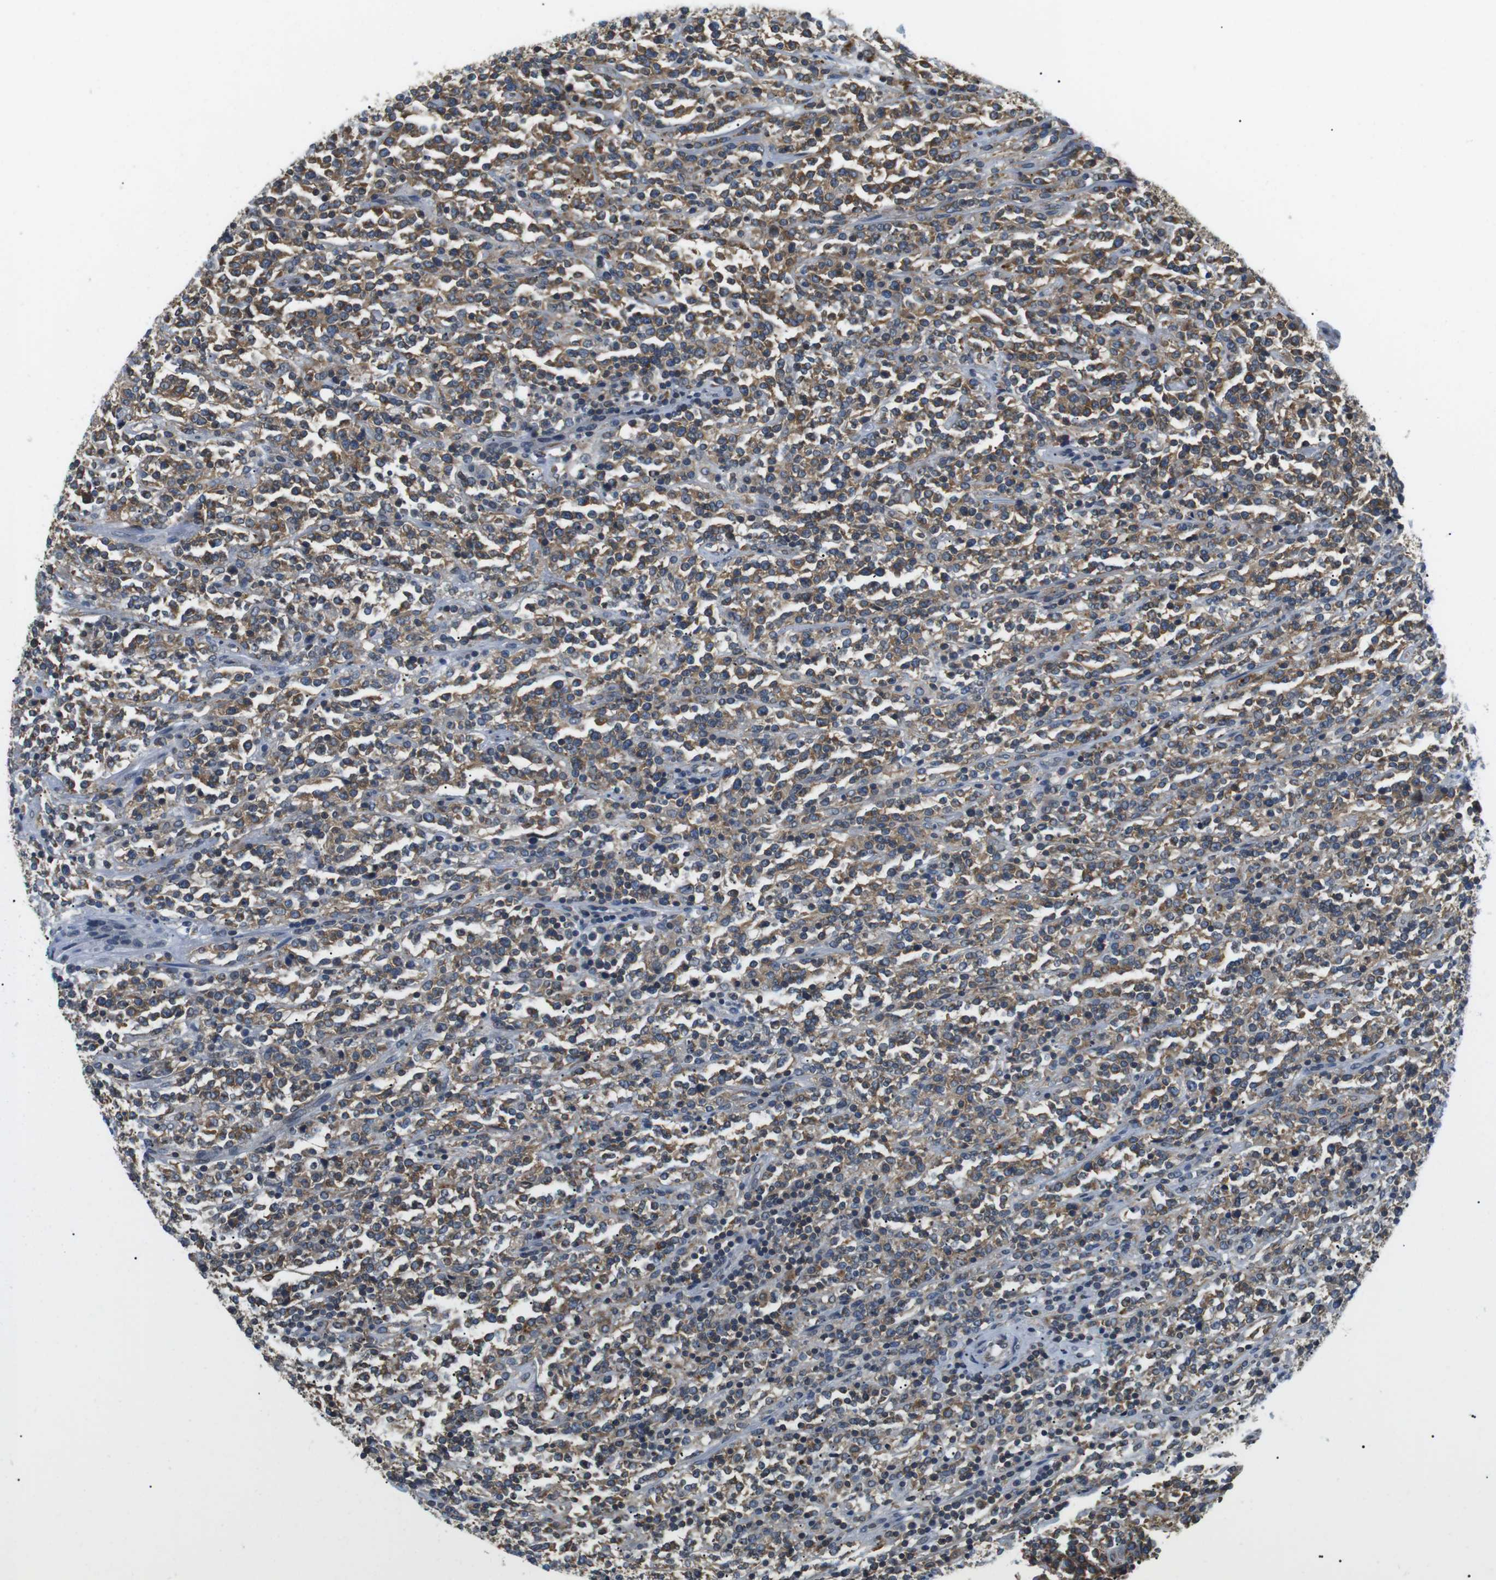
{"staining": {"intensity": "moderate", "quantity": "25%-75%", "location": "cytoplasmic/membranous"}, "tissue": "lymphoma", "cell_type": "Tumor cells", "image_type": "cancer", "snomed": [{"axis": "morphology", "description": "Malignant lymphoma, non-Hodgkin's type, High grade"}, {"axis": "topography", "description": "Soft tissue"}], "caption": "This histopathology image shows lymphoma stained with IHC to label a protein in brown. The cytoplasmic/membranous of tumor cells show moderate positivity for the protein. Nuclei are counter-stained blue.", "gene": "TMX4", "patient": {"sex": "male", "age": 18}}